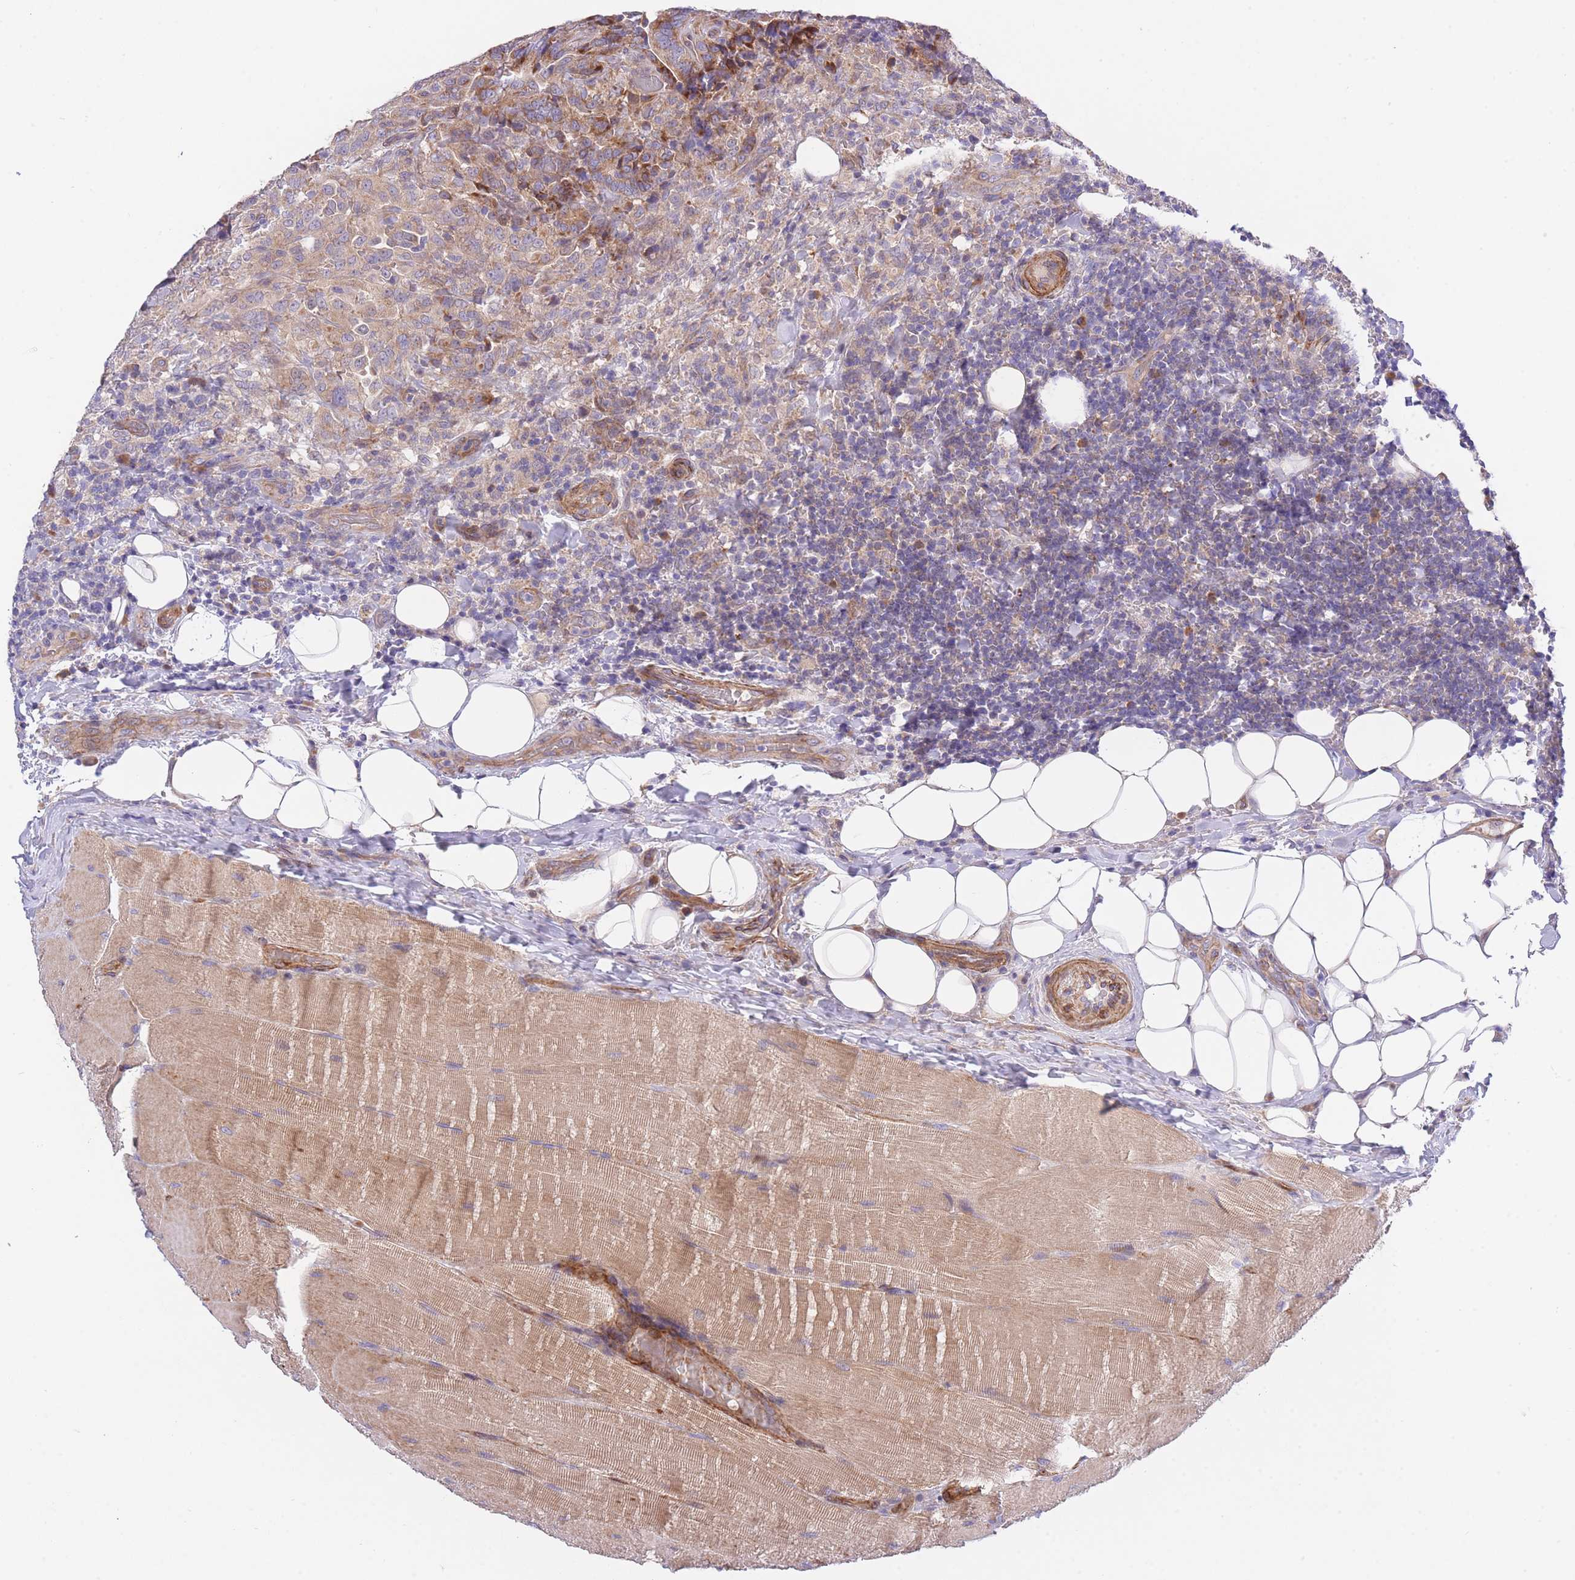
{"staining": {"intensity": "moderate", "quantity": ">75%", "location": "cytoplasmic/membranous"}, "tissue": "thyroid cancer", "cell_type": "Tumor cells", "image_type": "cancer", "snomed": [{"axis": "morphology", "description": "Papillary adenocarcinoma, NOS"}, {"axis": "topography", "description": "Thyroid gland"}], "caption": "Brown immunohistochemical staining in human thyroid cancer exhibits moderate cytoplasmic/membranous expression in approximately >75% of tumor cells.", "gene": "CHAC1", "patient": {"sex": "male", "age": 61}}